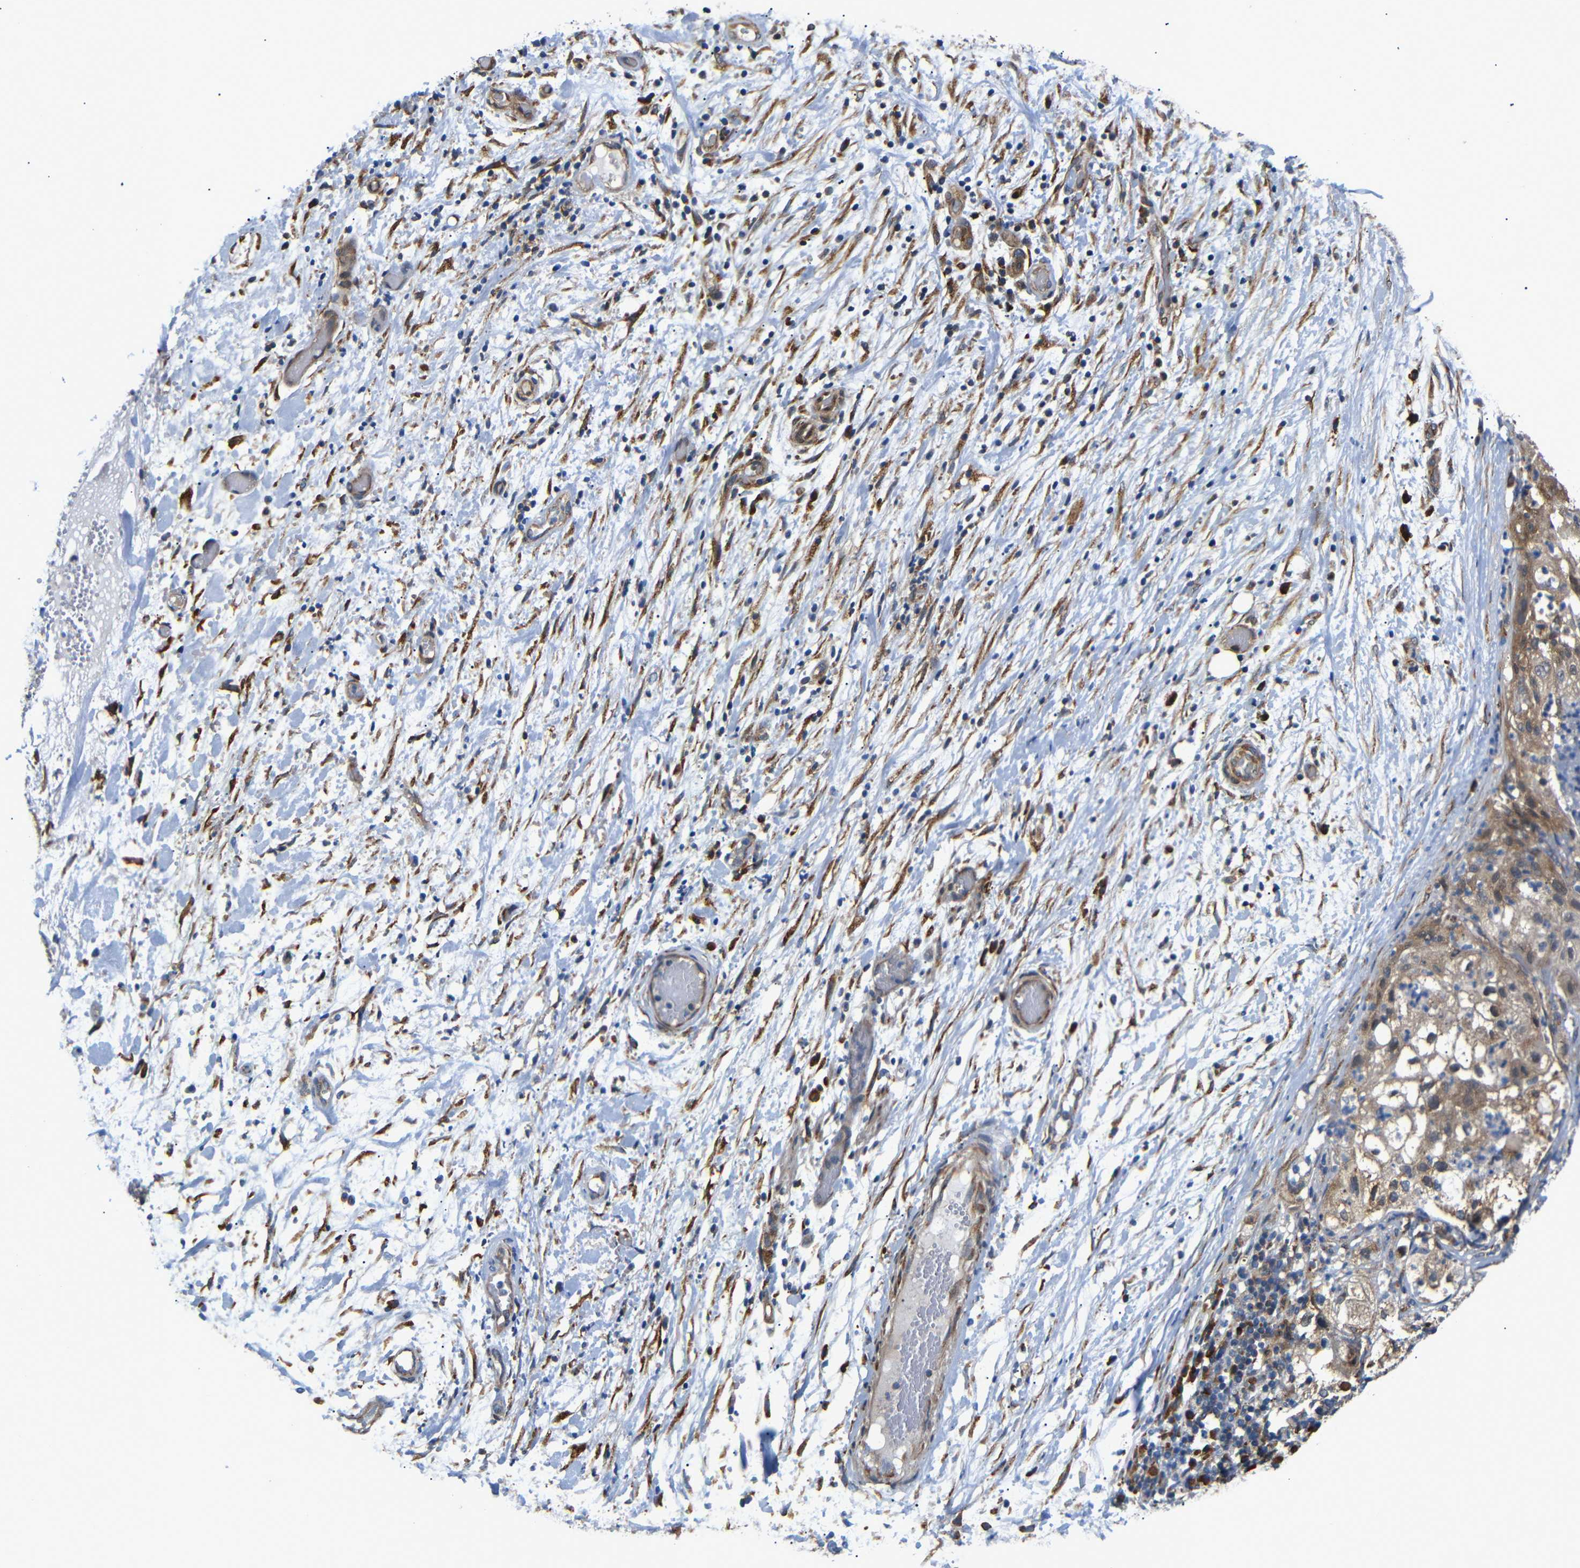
{"staining": {"intensity": "moderate", "quantity": "25%-75%", "location": "cytoplasmic/membranous"}, "tissue": "lung cancer", "cell_type": "Tumor cells", "image_type": "cancer", "snomed": [{"axis": "morphology", "description": "Inflammation, NOS"}, {"axis": "morphology", "description": "Squamous cell carcinoma, NOS"}, {"axis": "topography", "description": "Lymph node"}, {"axis": "topography", "description": "Soft tissue"}, {"axis": "topography", "description": "Lung"}], "caption": "The micrograph demonstrates a brown stain indicating the presence of a protein in the cytoplasmic/membranous of tumor cells in lung squamous cell carcinoma.", "gene": "KANK4", "patient": {"sex": "male", "age": 66}}